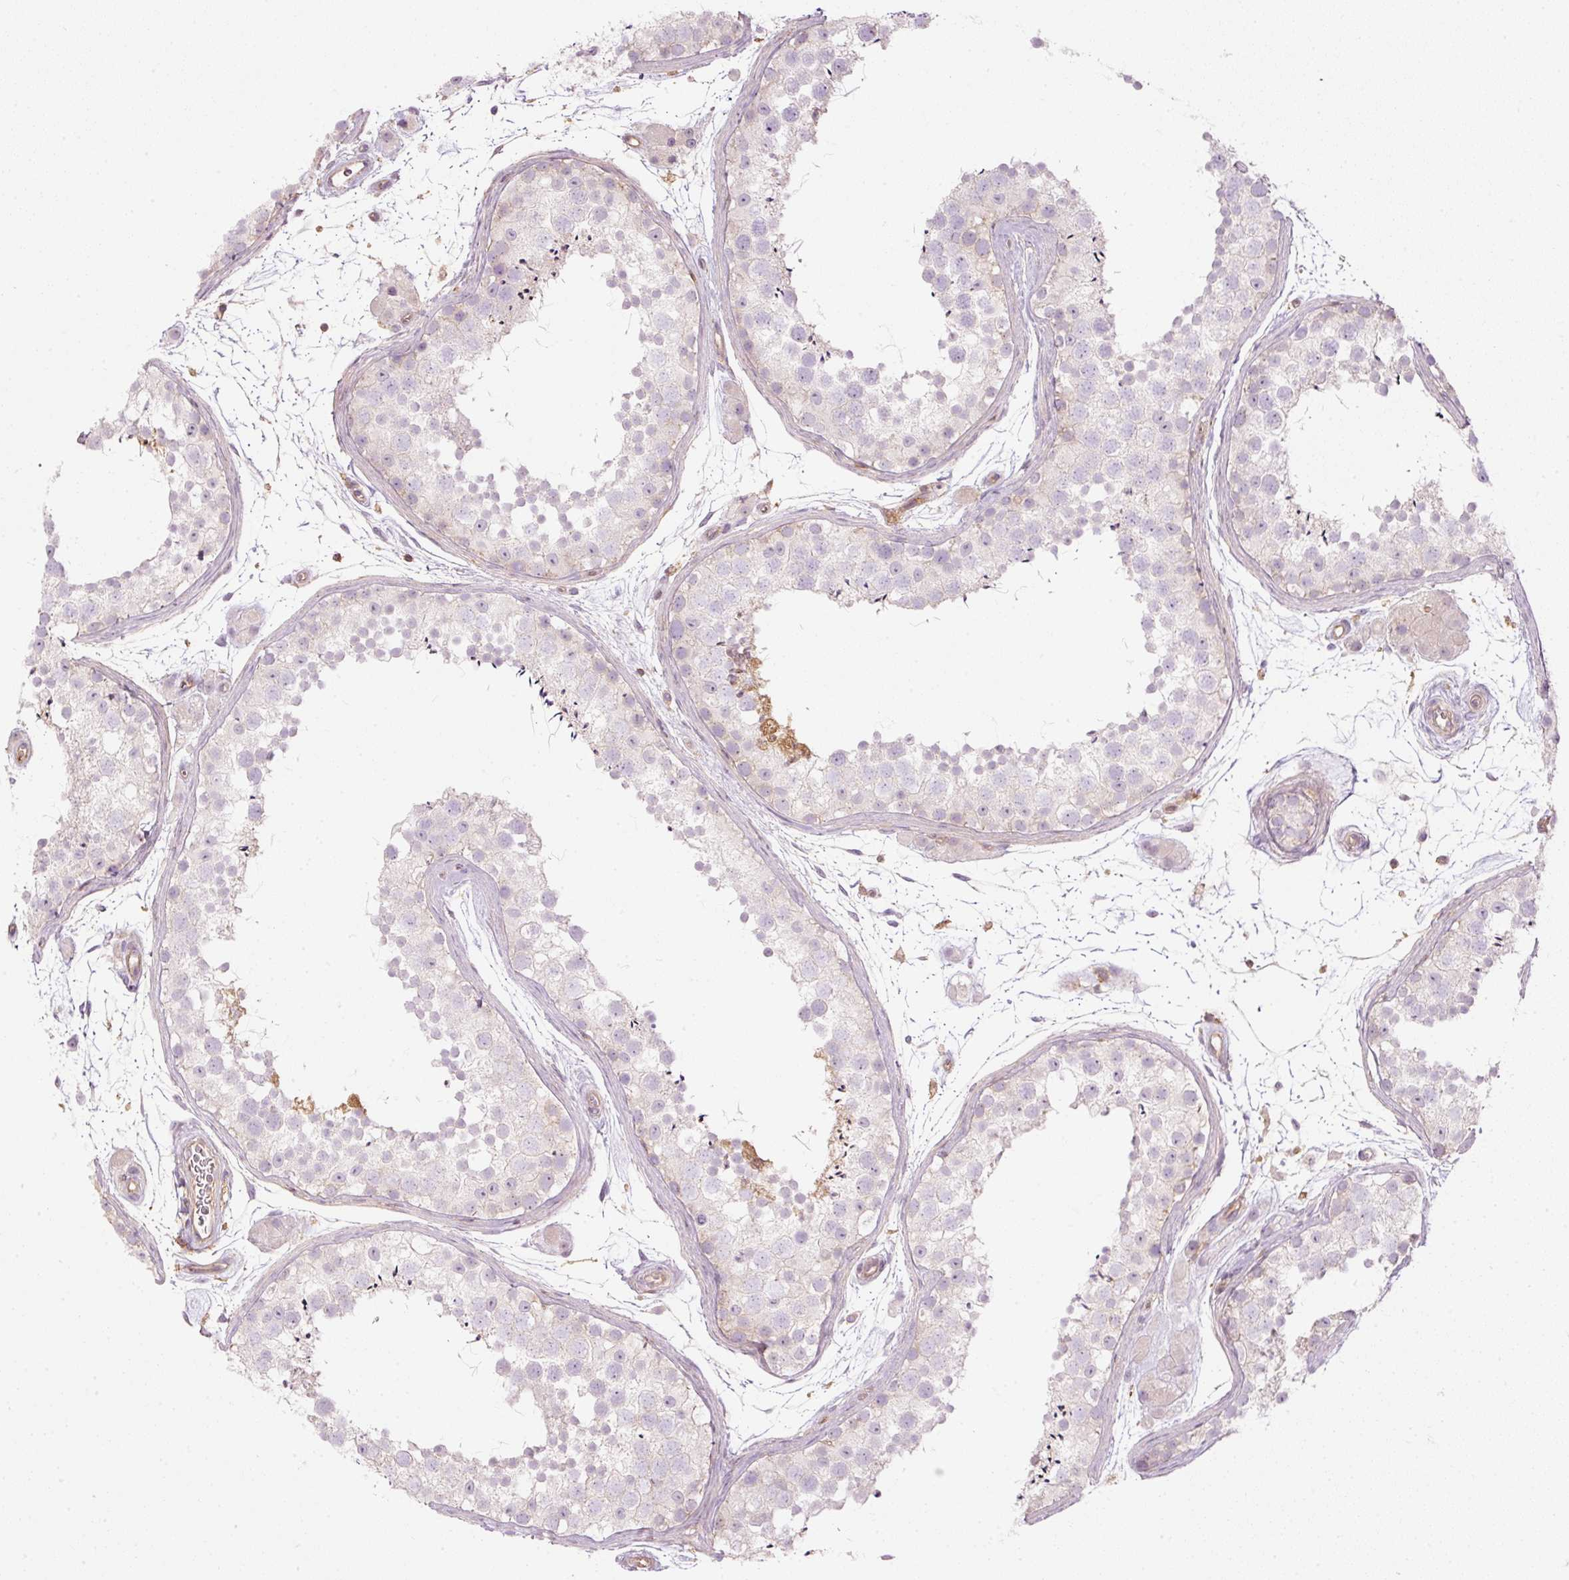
{"staining": {"intensity": "negative", "quantity": "none", "location": "none"}, "tissue": "testis", "cell_type": "Cells in seminiferous ducts", "image_type": "normal", "snomed": [{"axis": "morphology", "description": "Normal tissue, NOS"}, {"axis": "topography", "description": "Testis"}], "caption": "Histopathology image shows no significant protein positivity in cells in seminiferous ducts of unremarkable testis. (DAB (3,3'-diaminobenzidine) immunohistochemistry, high magnification).", "gene": "SIPA1", "patient": {"sex": "male", "age": 41}}